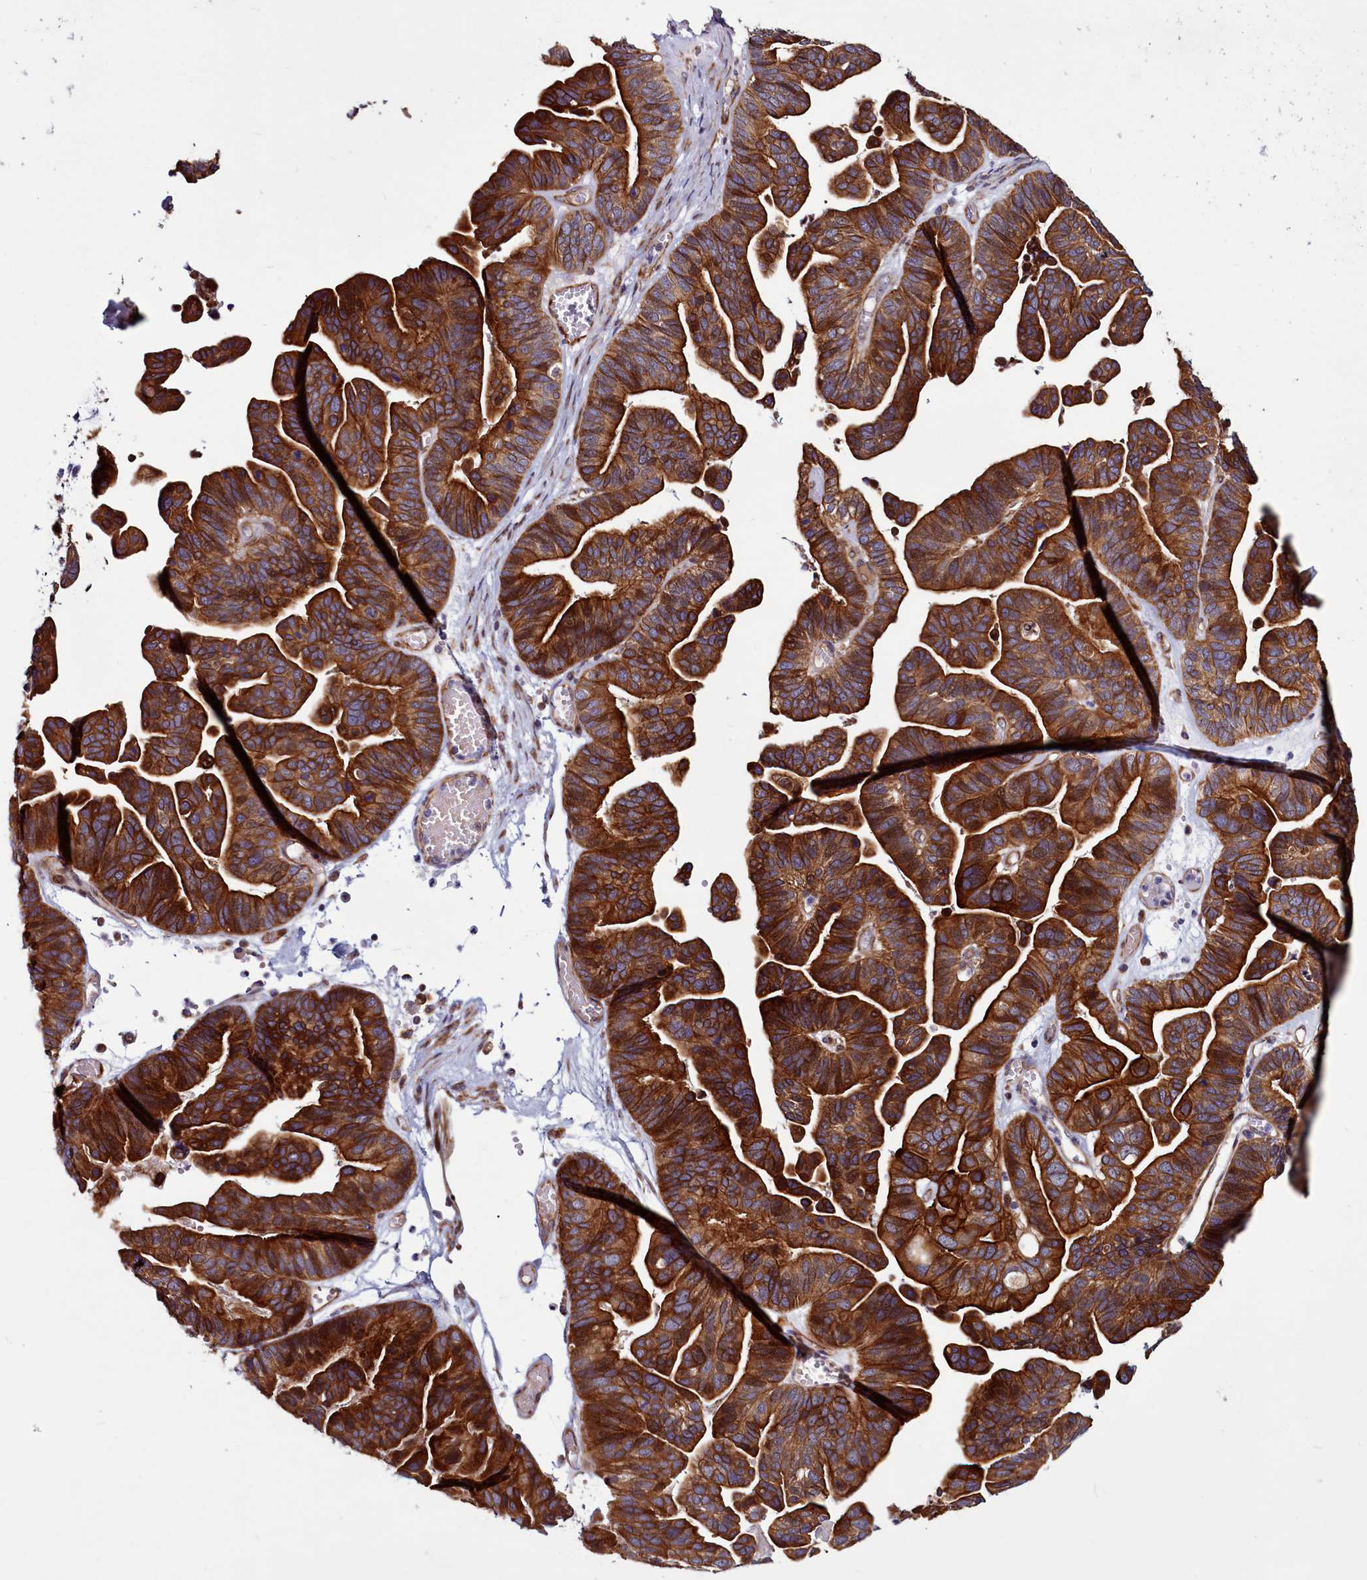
{"staining": {"intensity": "strong", "quantity": ">75%", "location": "cytoplasmic/membranous"}, "tissue": "ovarian cancer", "cell_type": "Tumor cells", "image_type": "cancer", "snomed": [{"axis": "morphology", "description": "Cystadenocarcinoma, serous, NOS"}, {"axis": "topography", "description": "Ovary"}], "caption": "DAB immunohistochemical staining of serous cystadenocarcinoma (ovarian) reveals strong cytoplasmic/membranous protein expression in about >75% of tumor cells.", "gene": "MCRIP1", "patient": {"sex": "female", "age": 56}}